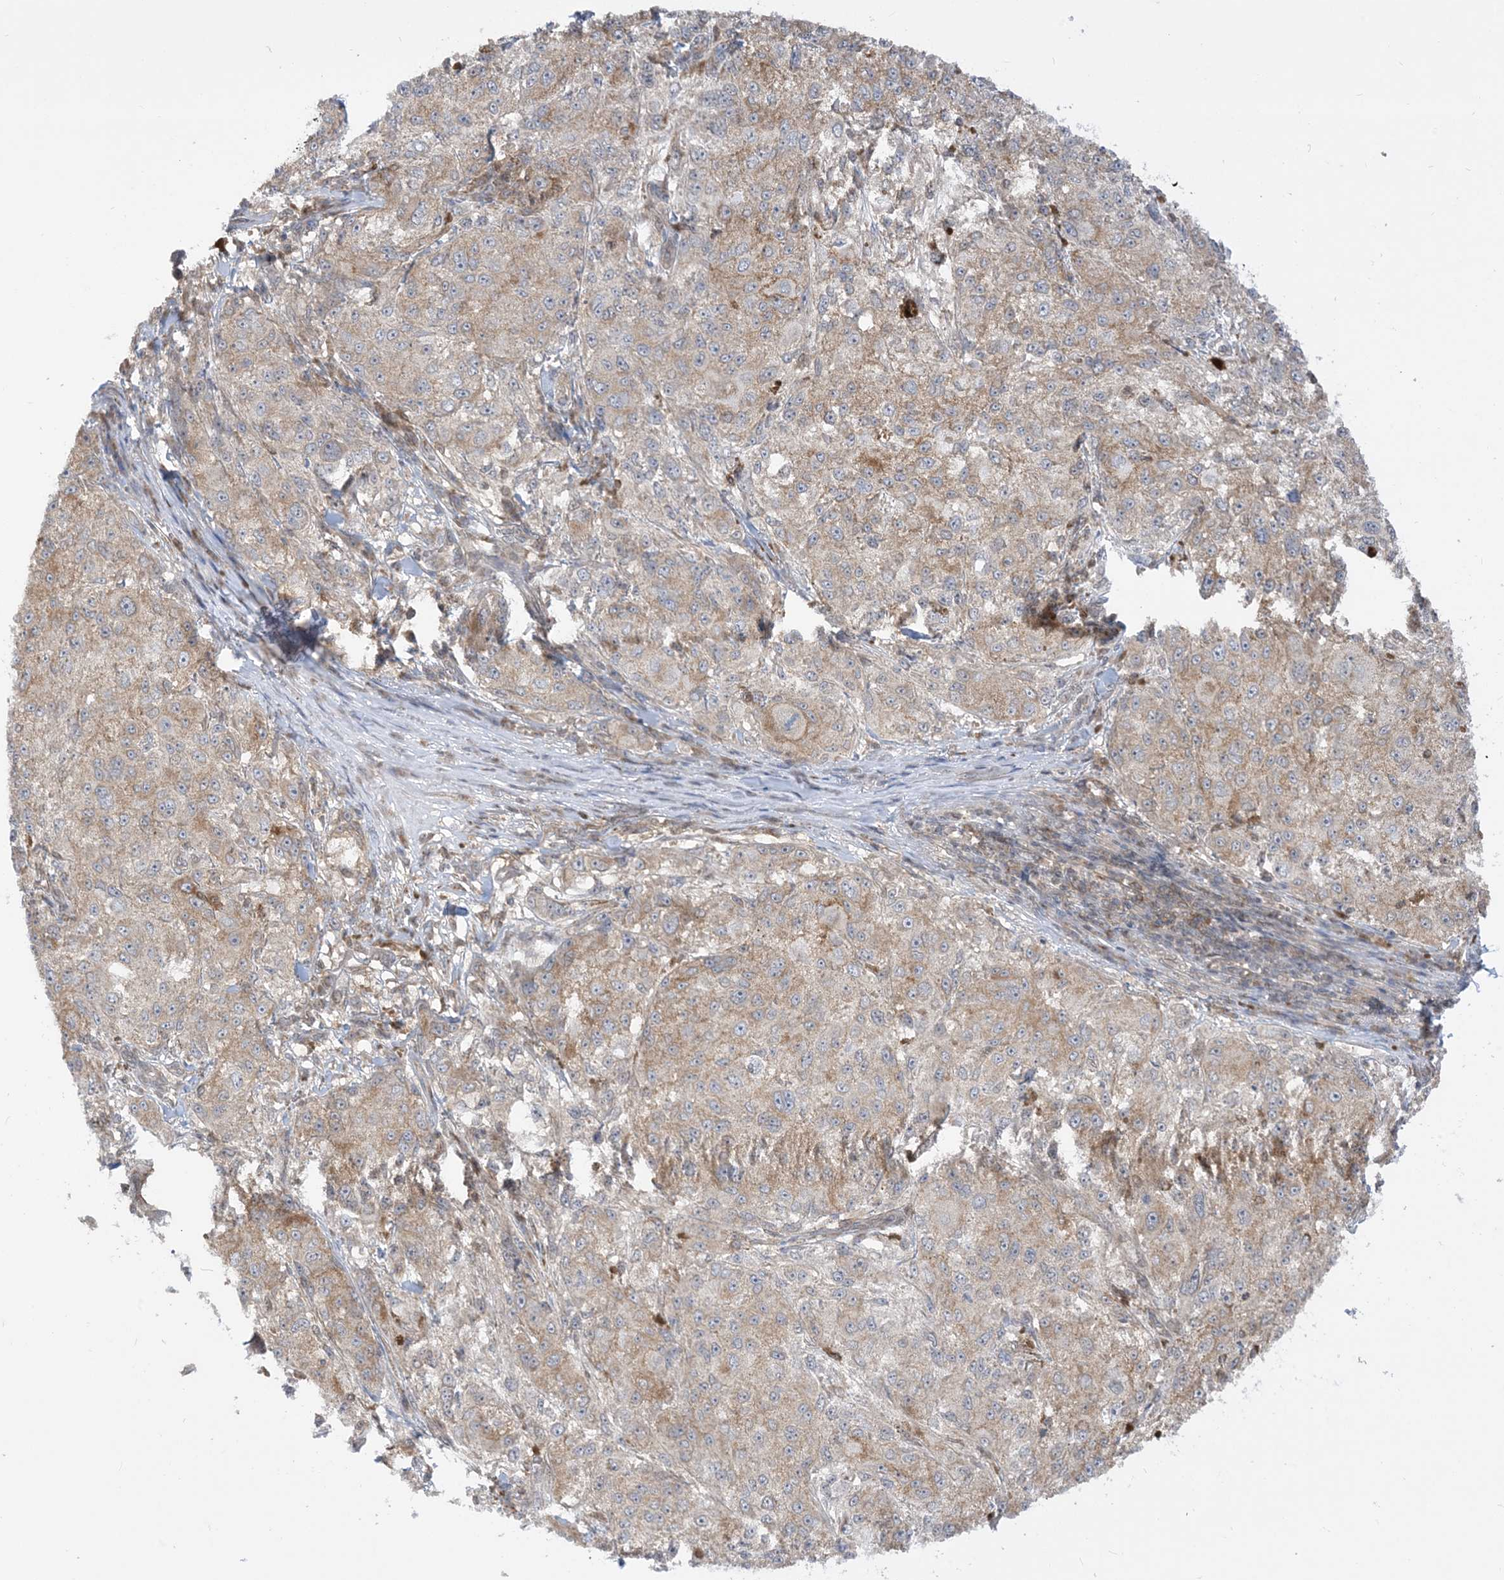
{"staining": {"intensity": "weak", "quantity": ">75%", "location": "cytoplasmic/membranous"}, "tissue": "melanoma", "cell_type": "Tumor cells", "image_type": "cancer", "snomed": [{"axis": "morphology", "description": "Necrosis, NOS"}, {"axis": "morphology", "description": "Malignant melanoma, NOS"}, {"axis": "topography", "description": "Skin"}], "caption": "Immunohistochemistry staining of malignant melanoma, which reveals low levels of weak cytoplasmic/membranous positivity in about >75% of tumor cells indicating weak cytoplasmic/membranous protein staining. The staining was performed using DAB (brown) for protein detection and nuclei were counterstained in hematoxylin (blue).", "gene": "CASP4", "patient": {"sex": "female", "age": 87}}